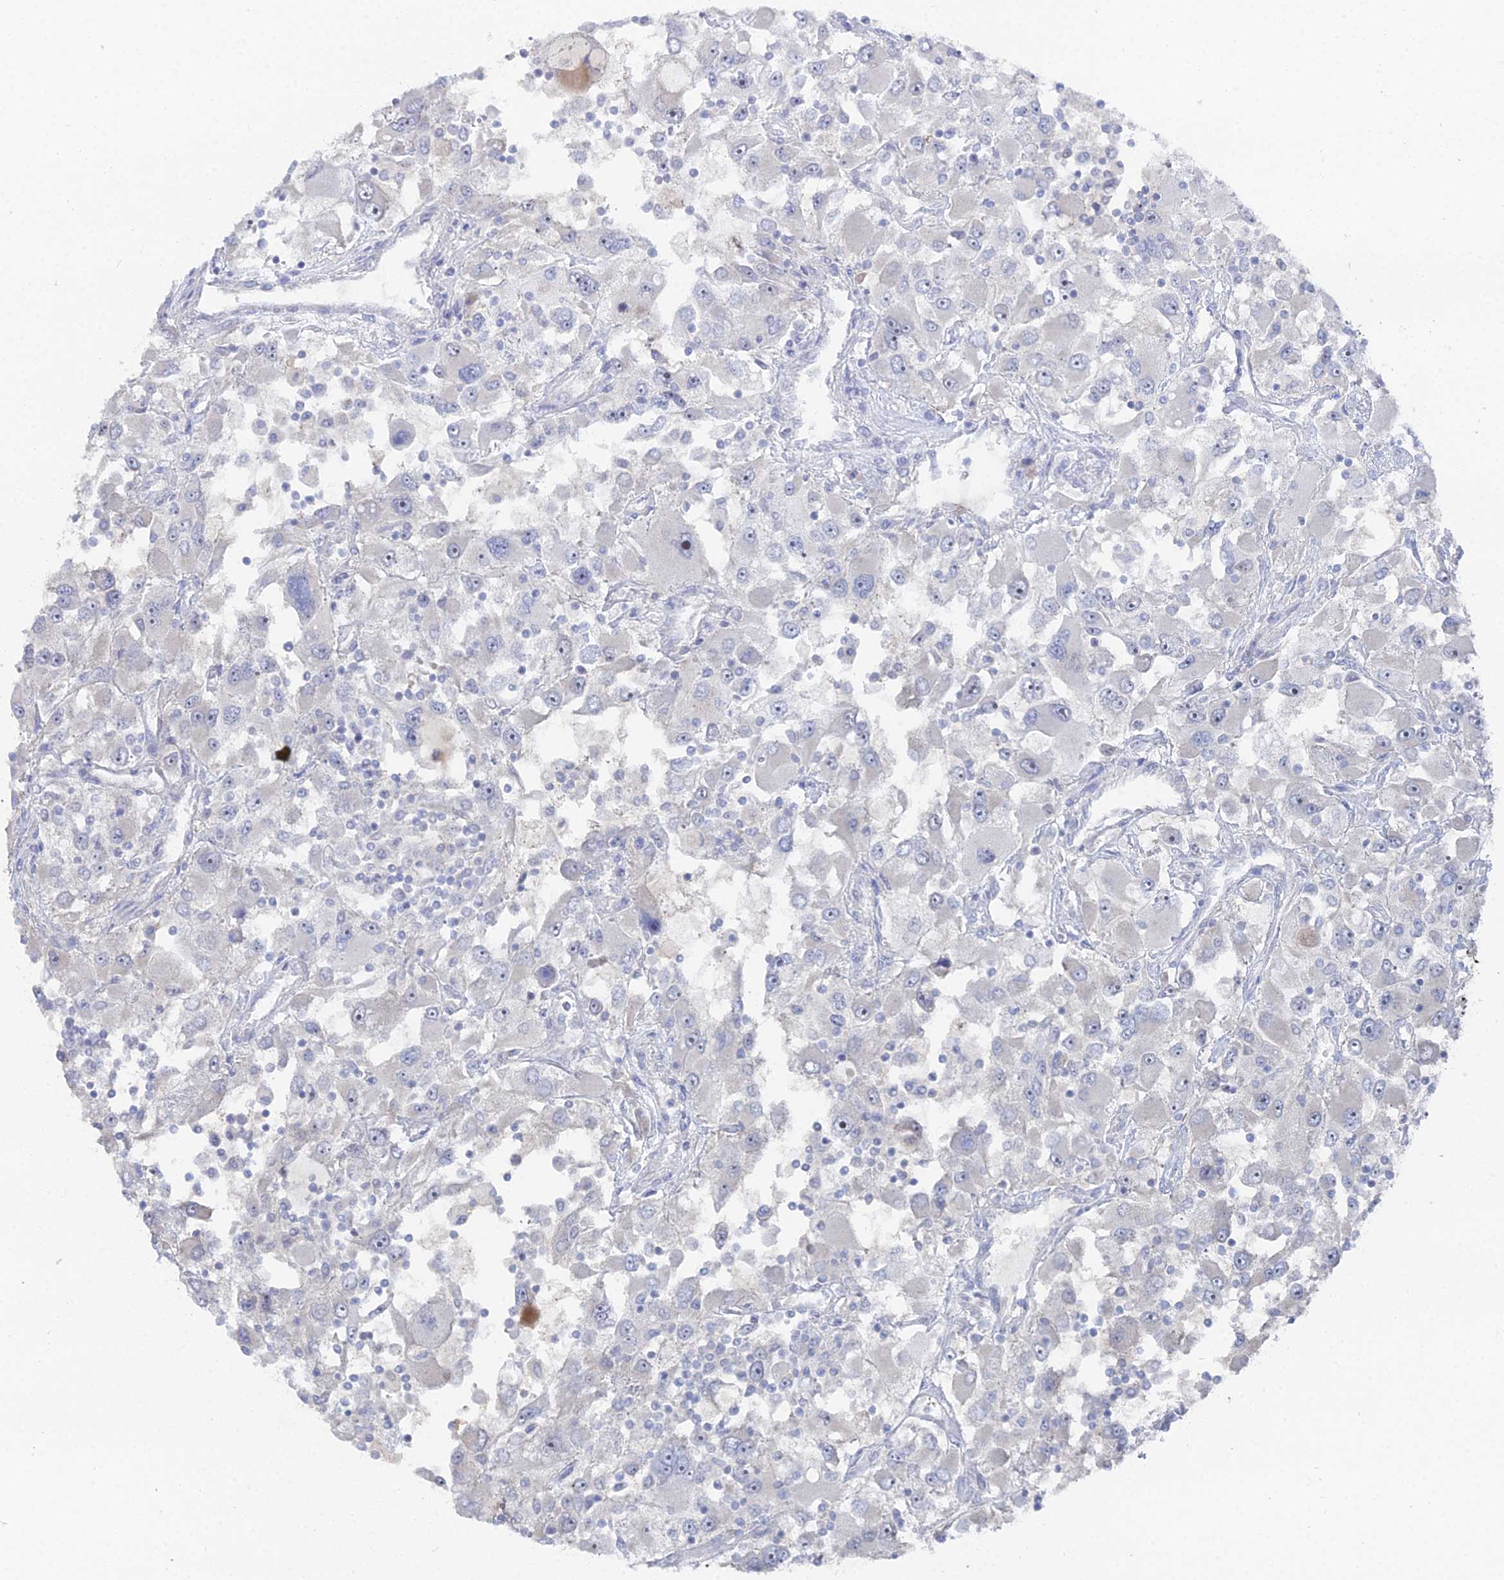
{"staining": {"intensity": "negative", "quantity": "none", "location": "none"}, "tissue": "renal cancer", "cell_type": "Tumor cells", "image_type": "cancer", "snomed": [{"axis": "morphology", "description": "Adenocarcinoma, NOS"}, {"axis": "topography", "description": "Kidney"}], "caption": "Immunohistochemical staining of renal cancer exhibits no significant staining in tumor cells.", "gene": "THAP4", "patient": {"sex": "female", "age": 52}}